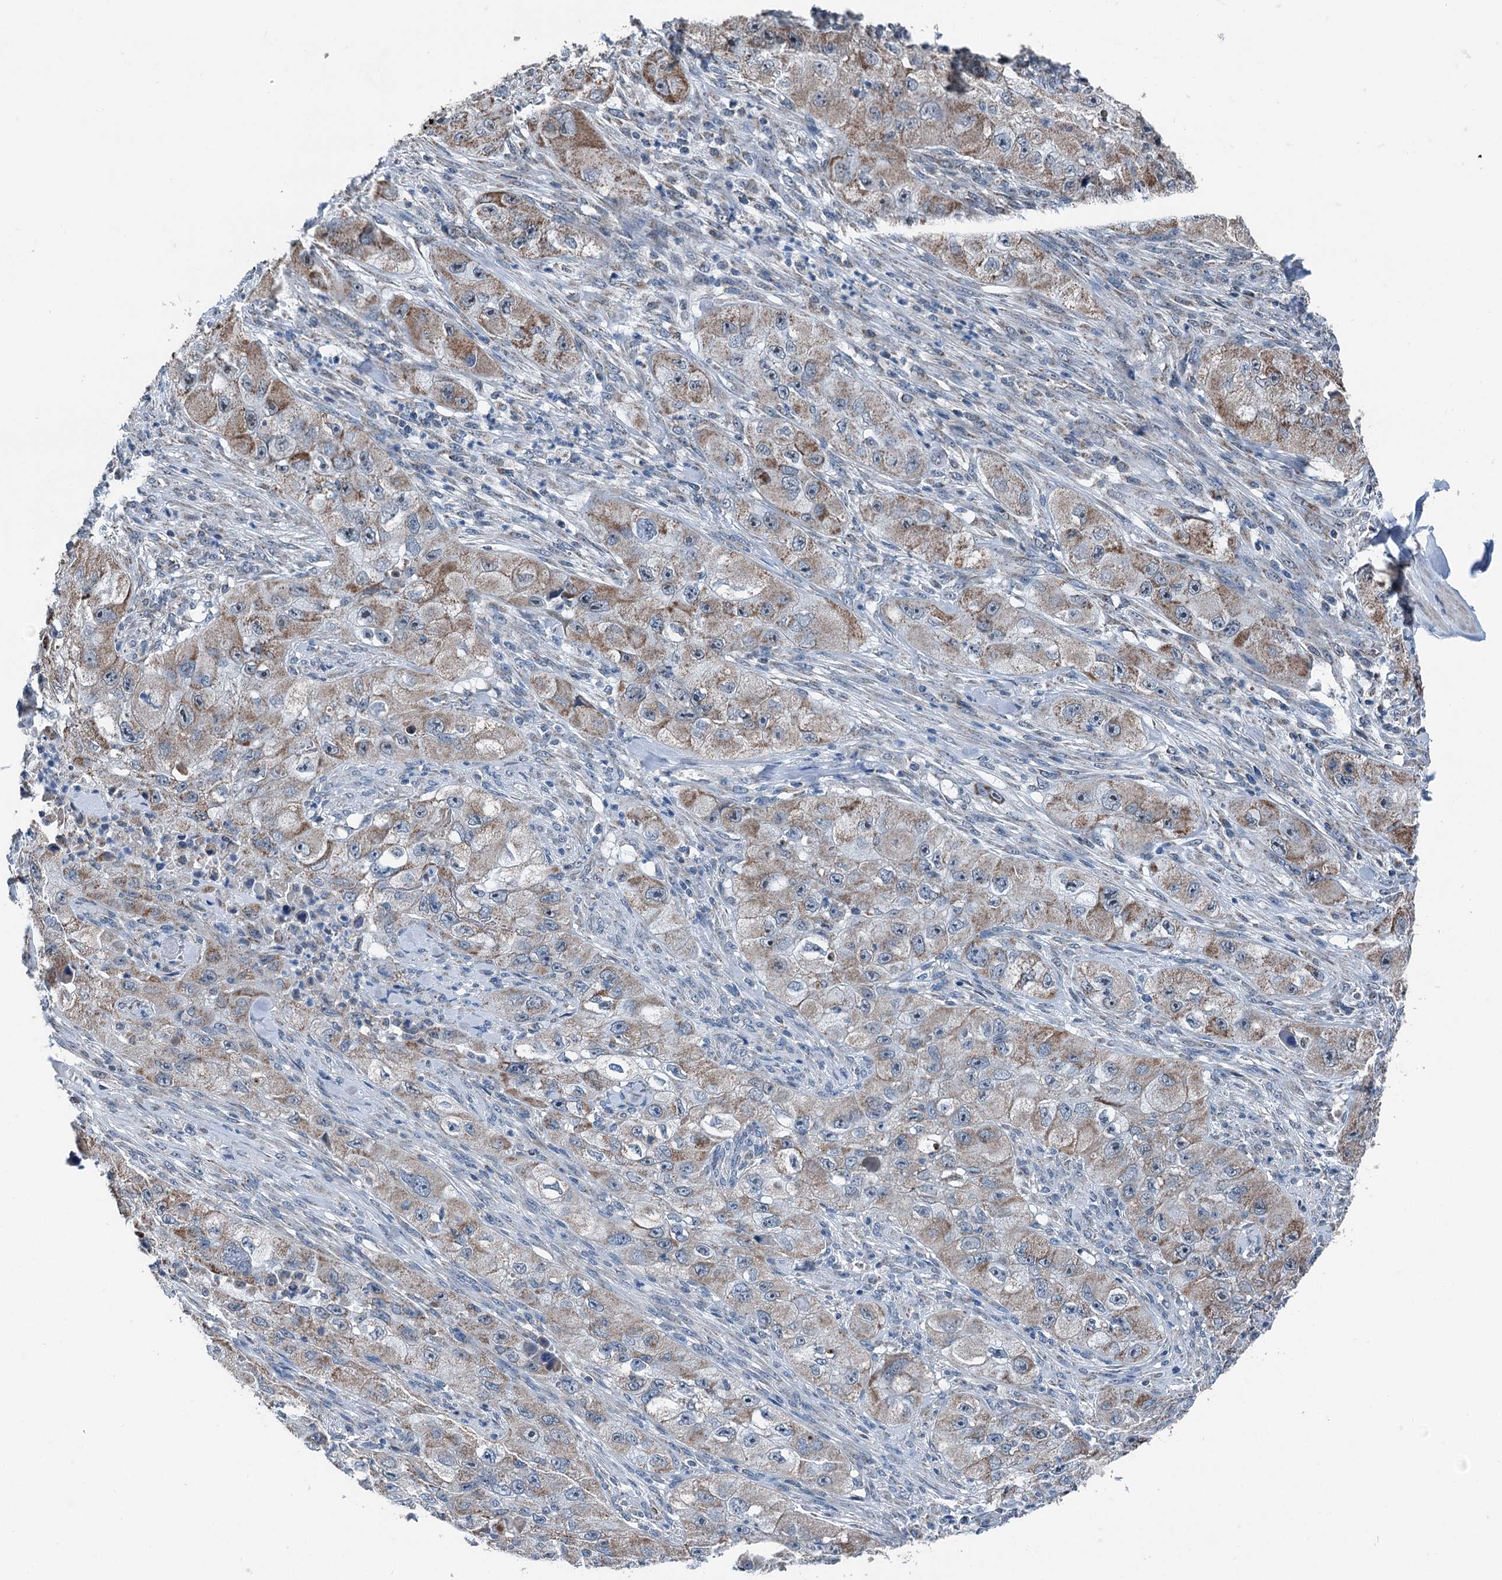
{"staining": {"intensity": "moderate", "quantity": ">75%", "location": "cytoplasmic/membranous"}, "tissue": "skin cancer", "cell_type": "Tumor cells", "image_type": "cancer", "snomed": [{"axis": "morphology", "description": "Squamous cell carcinoma, NOS"}, {"axis": "topography", "description": "Skin"}, {"axis": "topography", "description": "Subcutis"}], "caption": "Immunohistochemistry (IHC) of human skin cancer displays medium levels of moderate cytoplasmic/membranous expression in approximately >75% of tumor cells. Ihc stains the protein in brown and the nuclei are stained blue.", "gene": "TRPT1", "patient": {"sex": "male", "age": 73}}